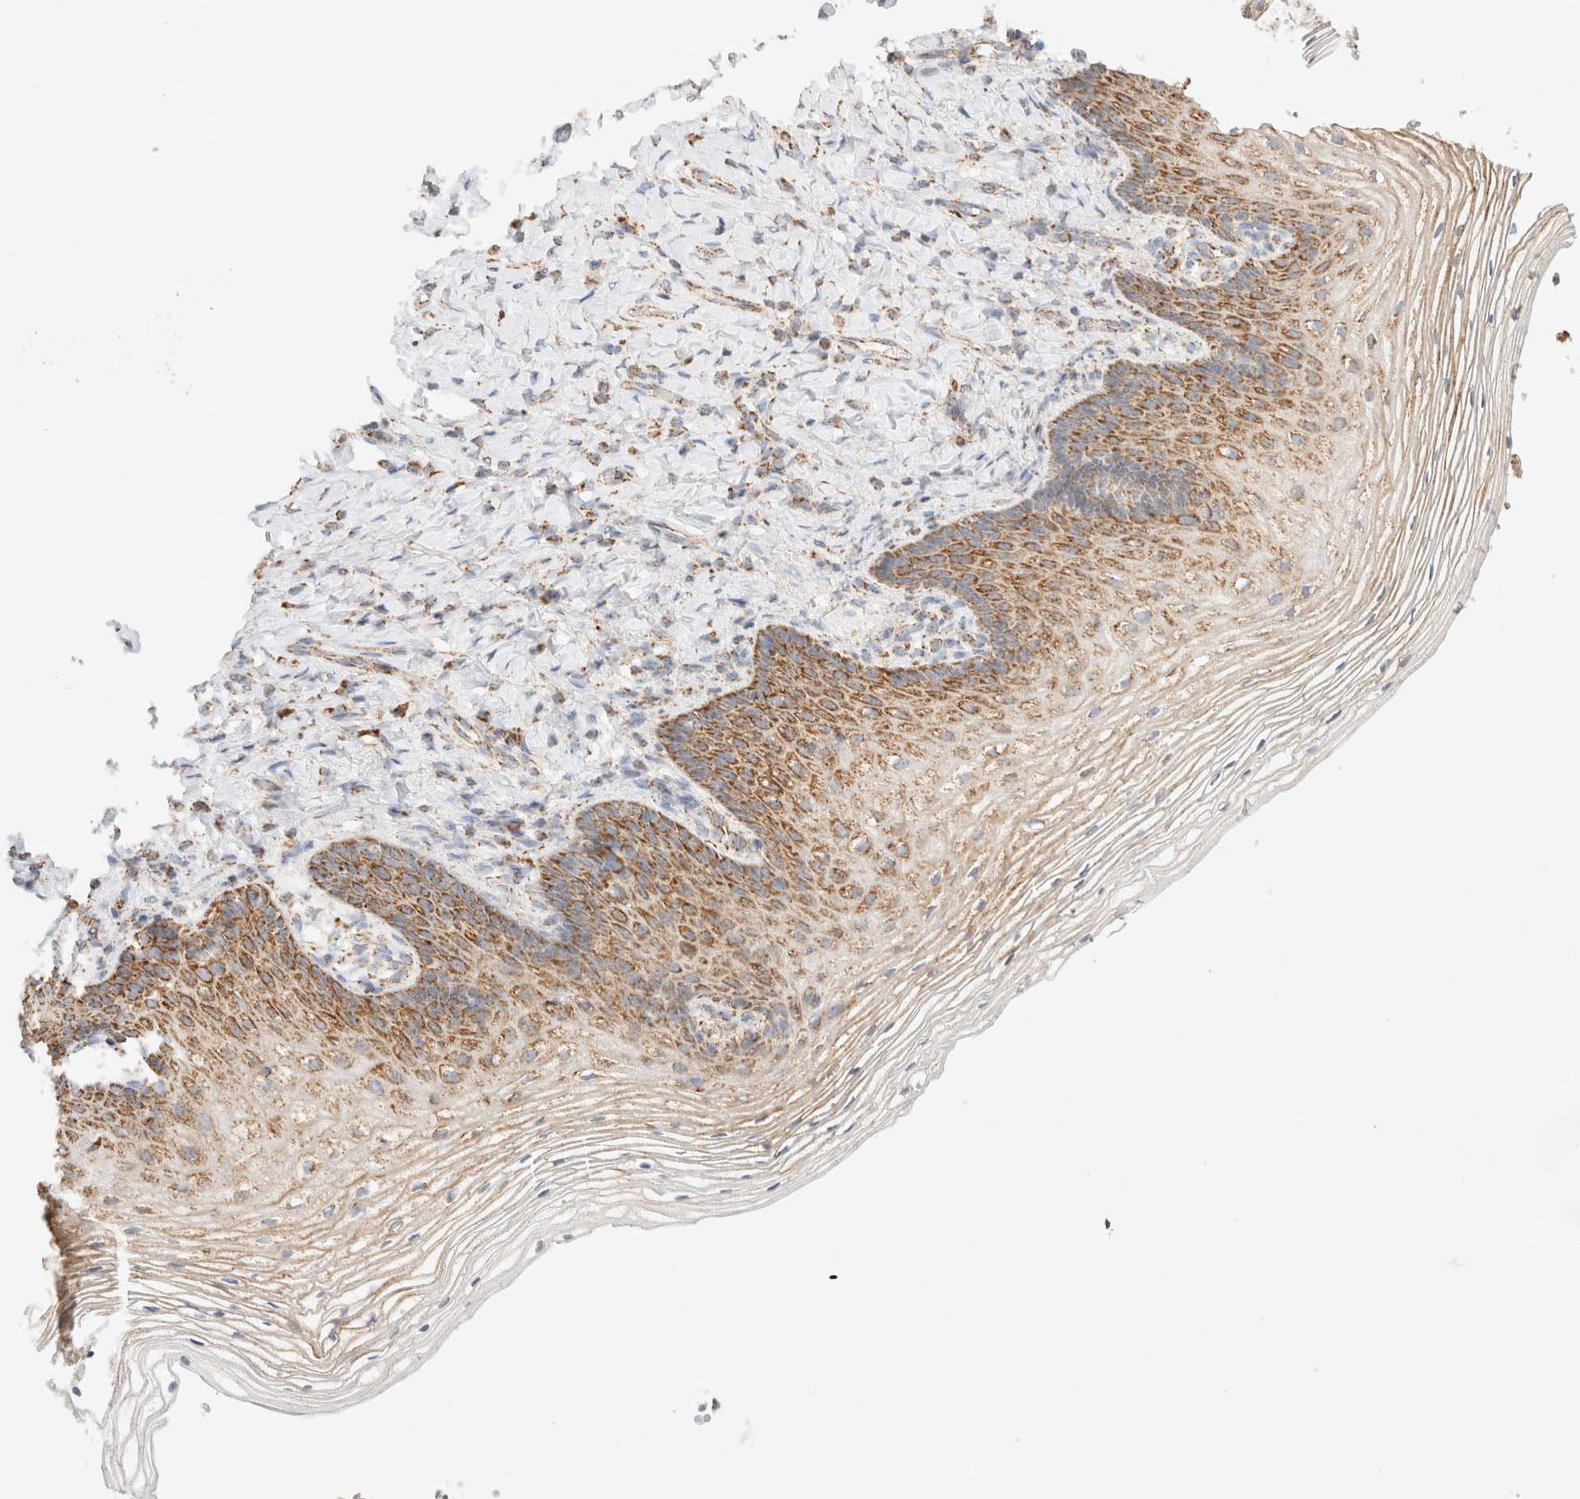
{"staining": {"intensity": "moderate", "quantity": ">75%", "location": "cytoplasmic/membranous"}, "tissue": "vagina", "cell_type": "Squamous epithelial cells", "image_type": "normal", "snomed": [{"axis": "morphology", "description": "Normal tissue, NOS"}, {"axis": "topography", "description": "Vagina"}], "caption": "Immunohistochemistry (IHC) image of benign vagina stained for a protein (brown), which demonstrates medium levels of moderate cytoplasmic/membranous positivity in approximately >75% of squamous epithelial cells.", "gene": "PHB2", "patient": {"sex": "female", "age": 60}}